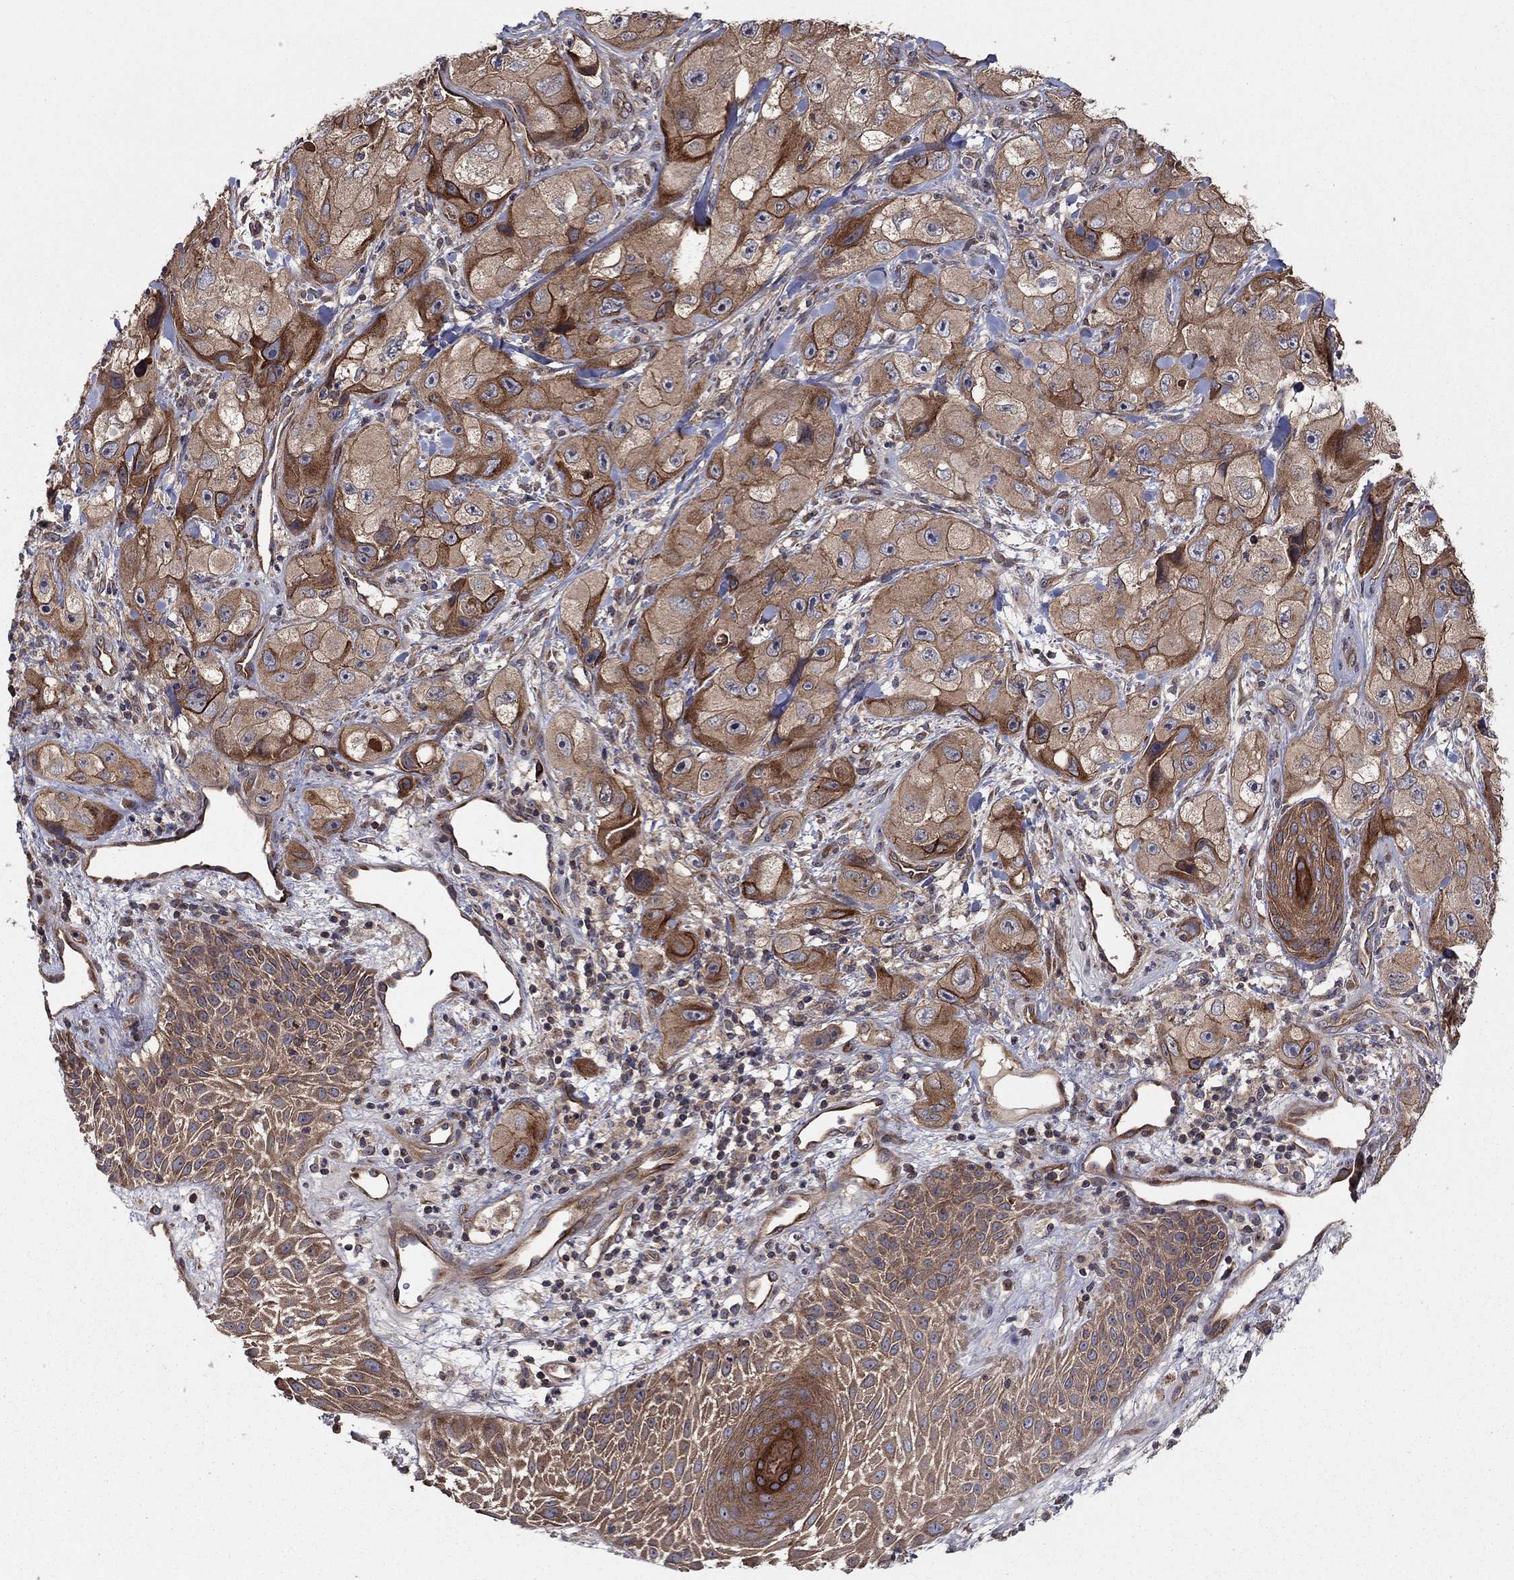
{"staining": {"intensity": "strong", "quantity": "<25%", "location": "cytoplasmic/membranous"}, "tissue": "skin cancer", "cell_type": "Tumor cells", "image_type": "cancer", "snomed": [{"axis": "morphology", "description": "Squamous cell carcinoma, NOS"}, {"axis": "topography", "description": "Skin"}, {"axis": "topography", "description": "Subcutis"}], "caption": "This micrograph reveals skin squamous cell carcinoma stained with IHC to label a protein in brown. The cytoplasmic/membranous of tumor cells show strong positivity for the protein. Nuclei are counter-stained blue.", "gene": "BMERB1", "patient": {"sex": "male", "age": 73}}